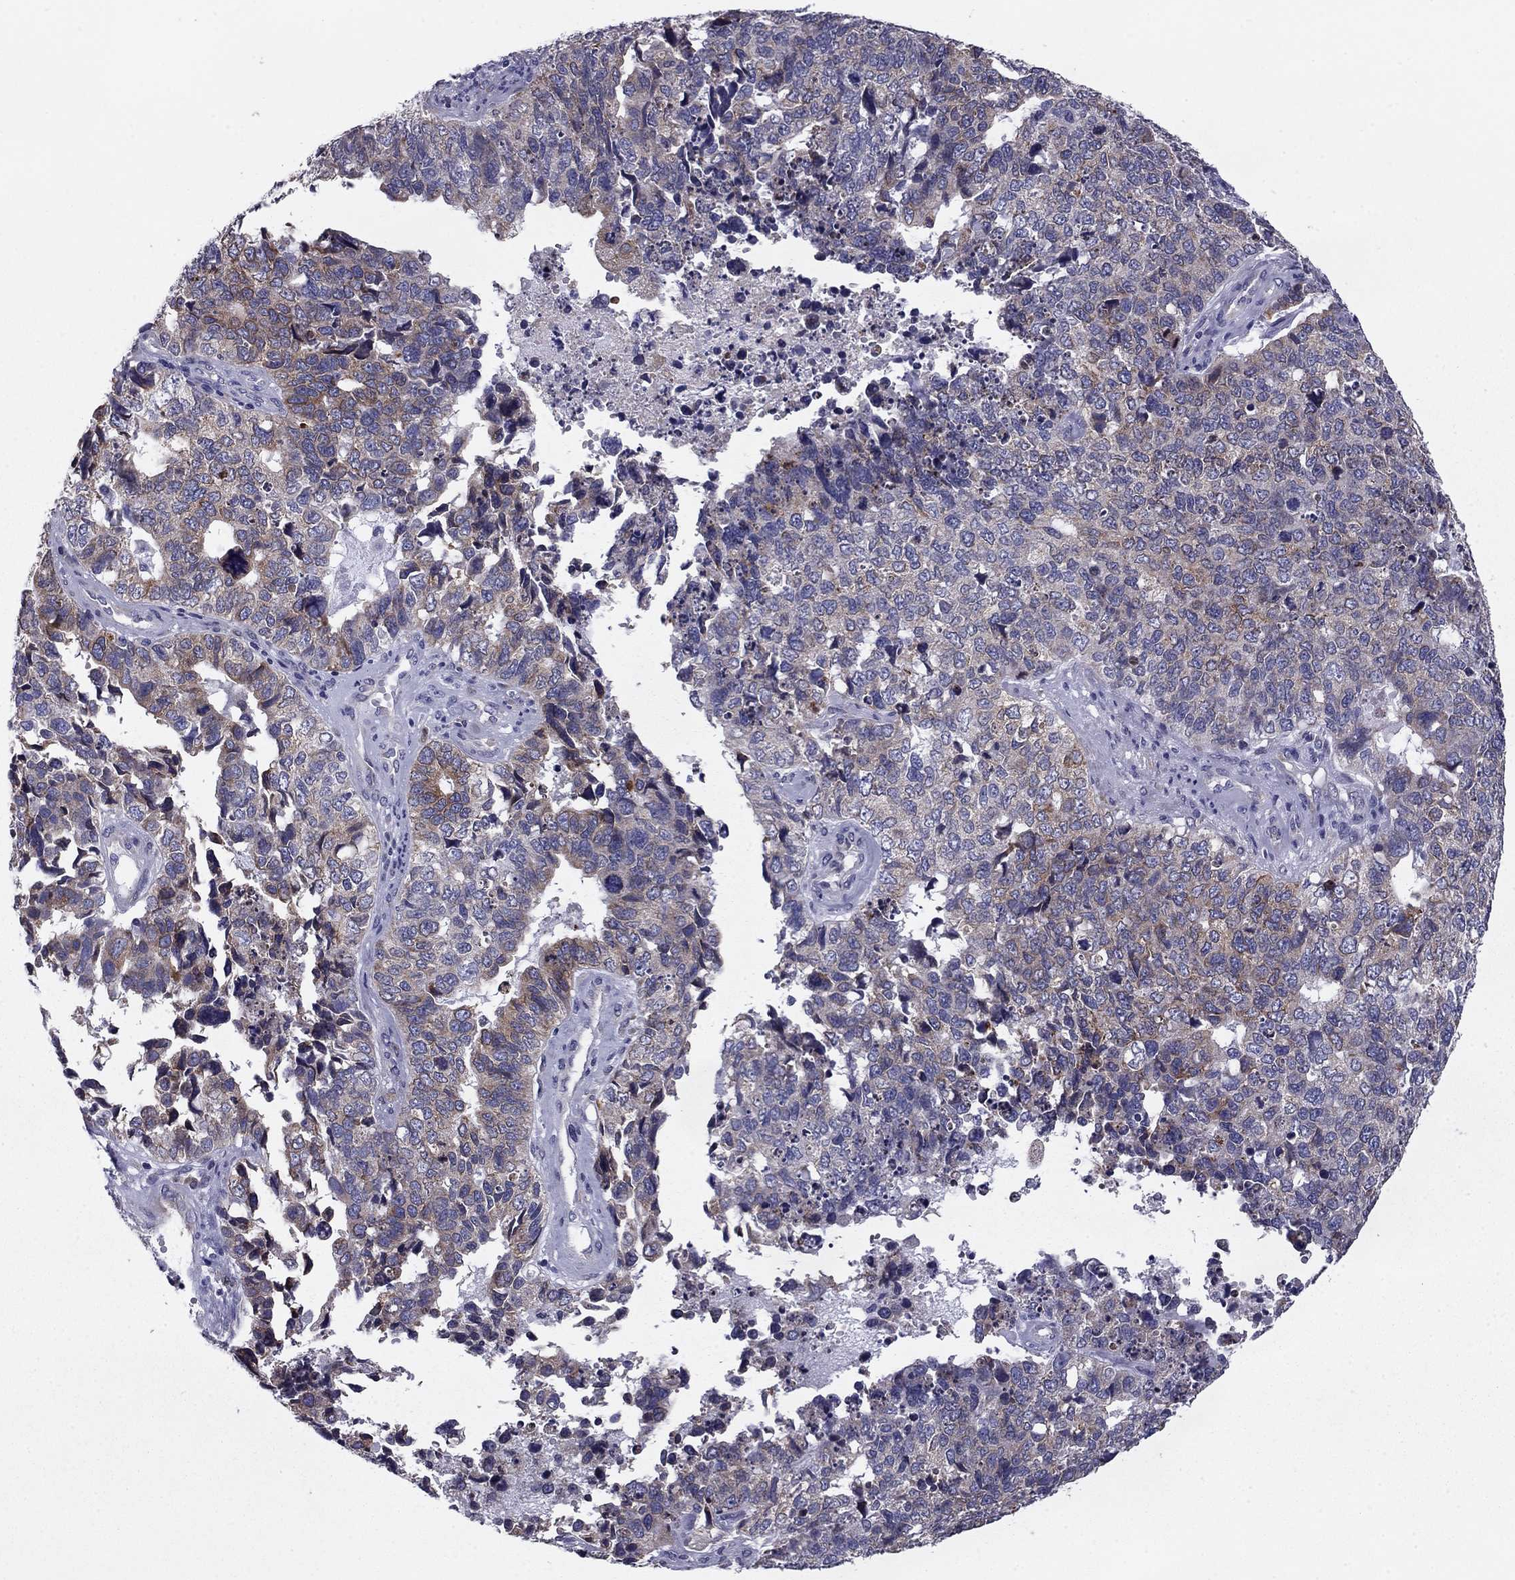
{"staining": {"intensity": "strong", "quantity": "<25%", "location": "cytoplasmic/membranous"}, "tissue": "cervical cancer", "cell_type": "Tumor cells", "image_type": "cancer", "snomed": [{"axis": "morphology", "description": "Squamous cell carcinoma, NOS"}, {"axis": "topography", "description": "Cervix"}], "caption": "Strong cytoplasmic/membranous expression is present in approximately <25% of tumor cells in cervical cancer (squamous cell carcinoma).", "gene": "TMED3", "patient": {"sex": "female", "age": 63}}